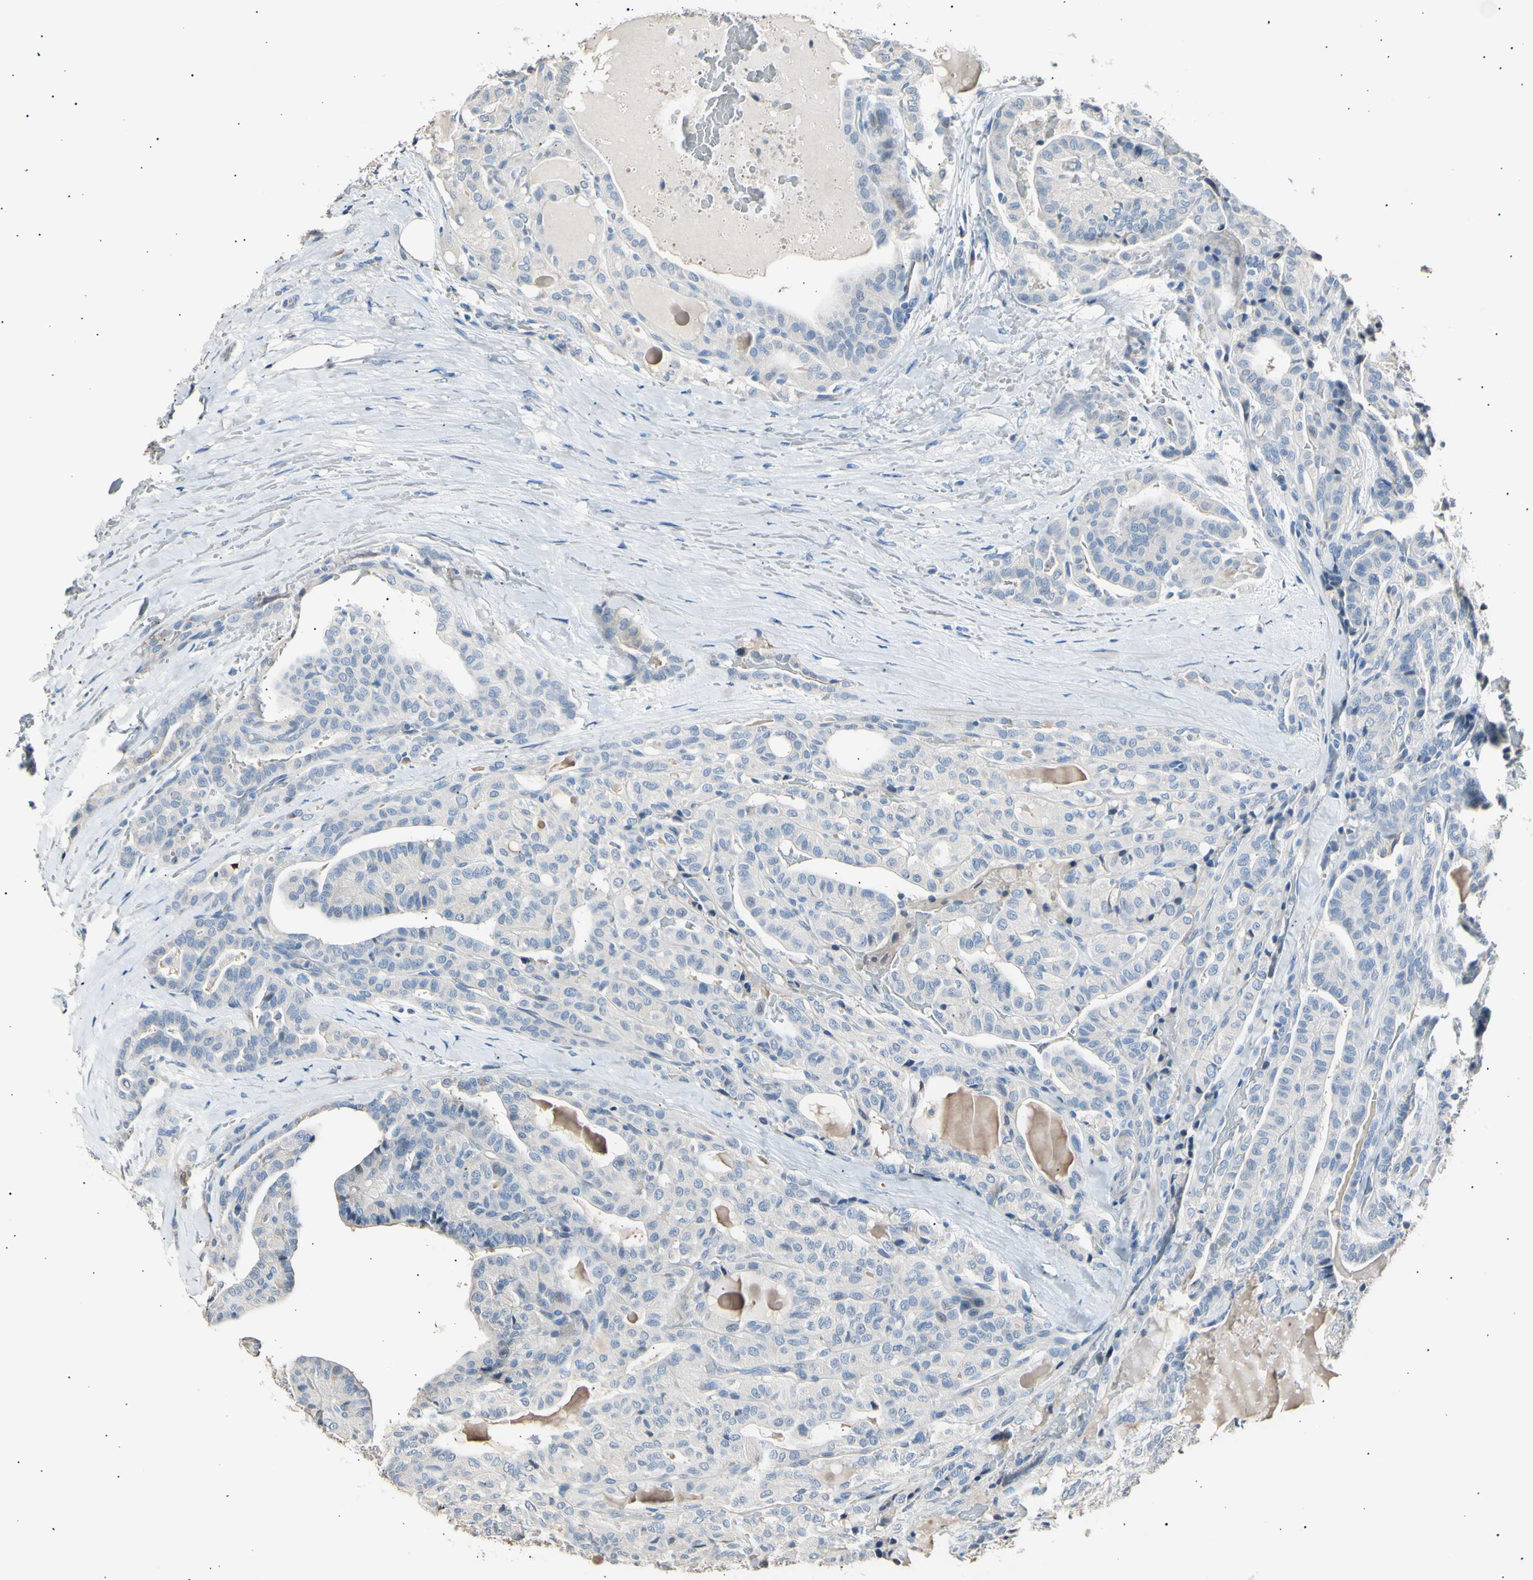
{"staining": {"intensity": "negative", "quantity": "none", "location": "none"}, "tissue": "thyroid cancer", "cell_type": "Tumor cells", "image_type": "cancer", "snomed": [{"axis": "morphology", "description": "Papillary adenocarcinoma, NOS"}, {"axis": "topography", "description": "Thyroid gland"}], "caption": "DAB (3,3'-diaminobenzidine) immunohistochemical staining of human papillary adenocarcinoma (thyroid) shows no significant expression in tumor cells.", "gene": "LDLR", "patient": {"sex": "male", "age": 77}}